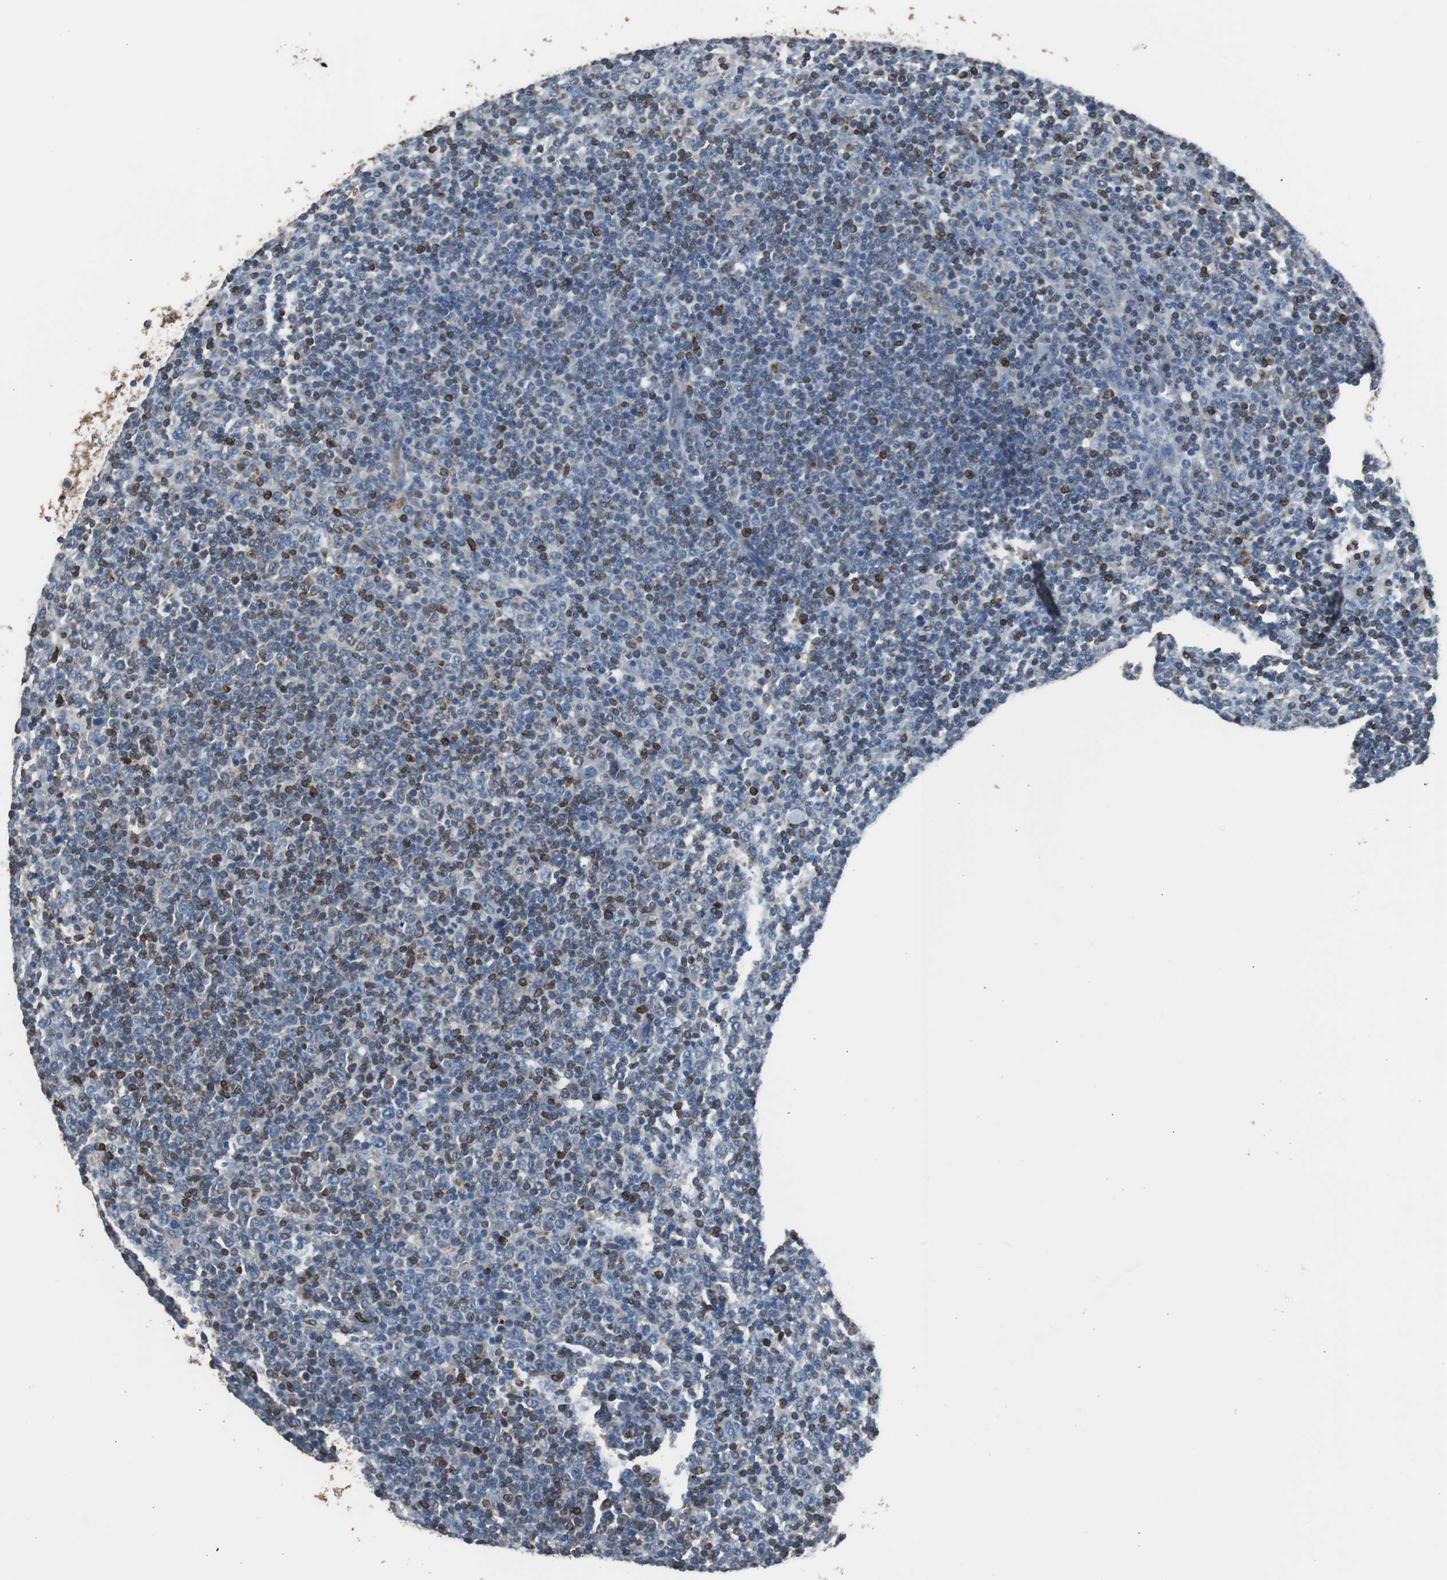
{"staining": {"intensity": "strong", "quantity": "<25%", "location": "cytoplasmic/membranous"}, "tissue": "lymphoma", "cell_type": "Tumor cells", "image_type": "cancer", "snomed": [{"axis": "morphology", "description": "Malignant lymphoma, non-Hodgkin's type, Low grade"}, {"axis": "topography", "description": "Lymph node"}], "caption": "There is medium levels of strong cytoplasmic/membranous positivity in tumor cells of malignant lymphoma, non-Hodgkin's type (low-grade), as demonstrated by immunohistochemical staining (brown color).", "gene": "PBXIP1", "patient": {"sex": "male", "age": 70}}